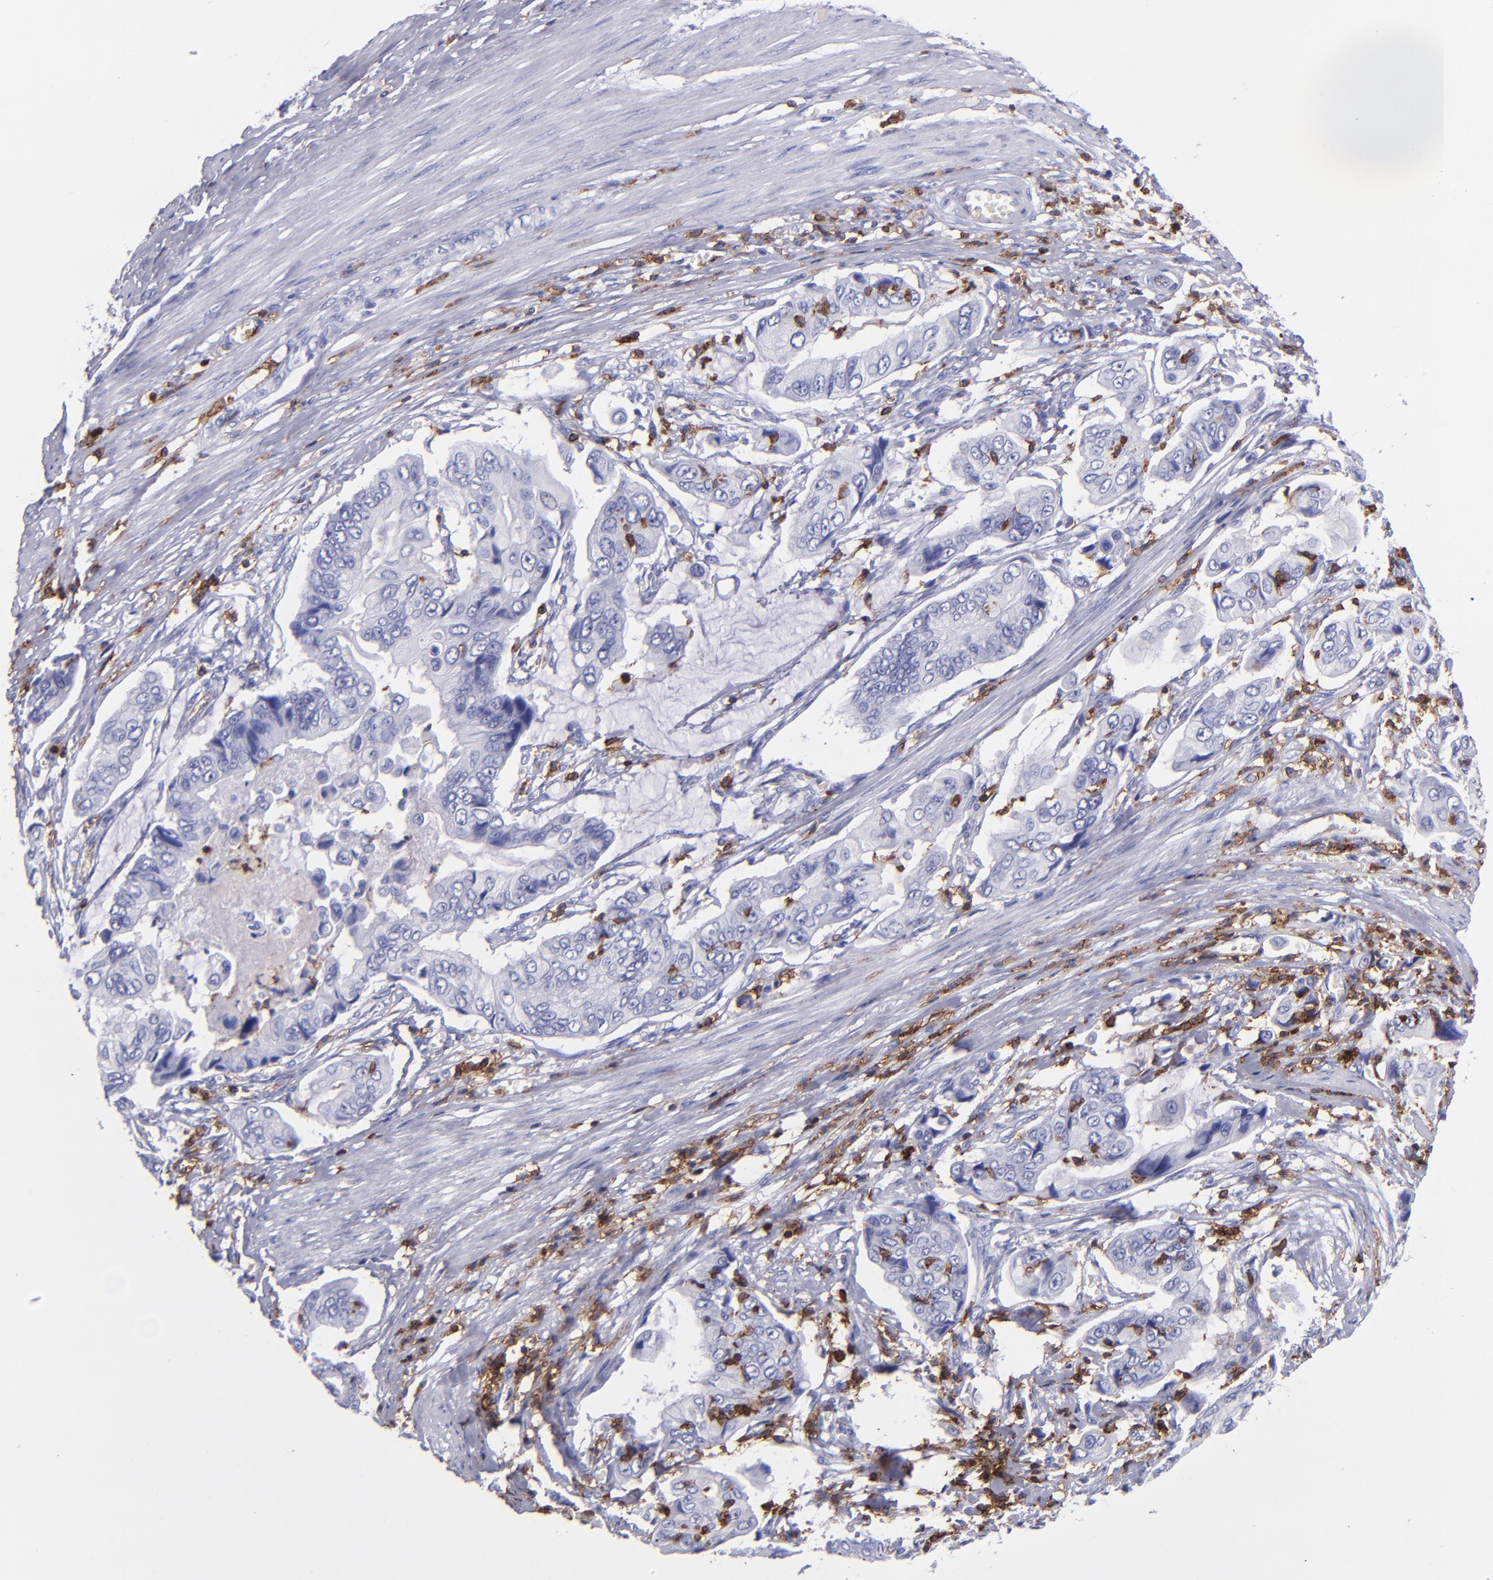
{"staining": {"intensity": "negative", "quantity": "none", "location": "none"}, "tissue": "stomach cancer", "cell_type": "Tumor cells", "image_type": "cancer", "snomed": [{"axis": "morphology", "description": "Adenocarcinoma, NOS"}, {"axis": "topography", "description": "Stomach, upper"}], "caption": "Photomicrograph shows no protein staining in tumor cells of stomach adenocarcinoma tissue.", "gene": "ICAM3", "patient": {"sex": "male", "age": 80}}